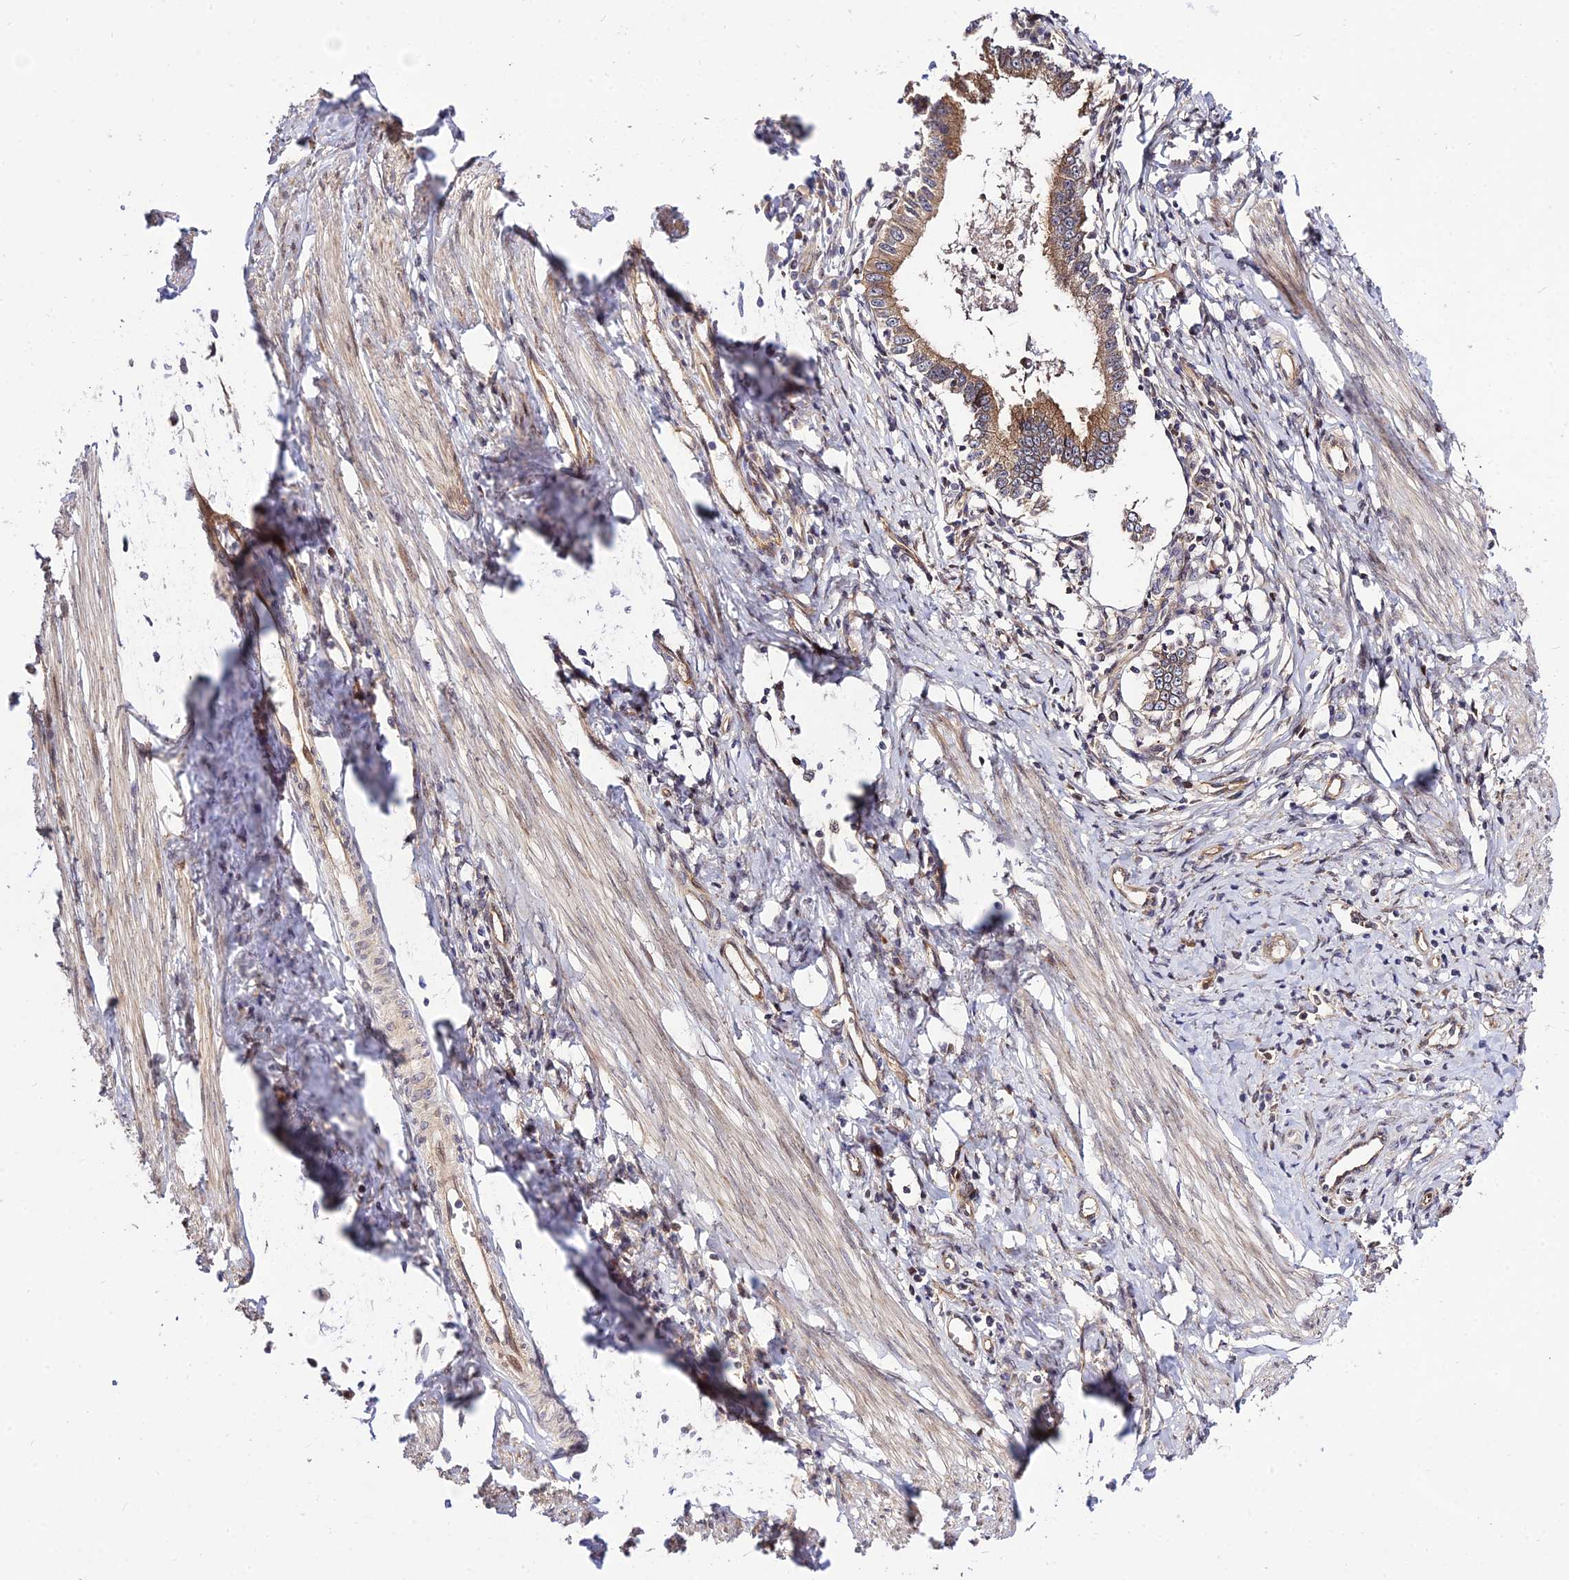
{"staining": {"intensity": "moderate", "quantity": ">75%", "location": "cytoplasmic/membranous"}, "tissue": "cervical cancer", "cell_type": "Tumor cells", "image_type": "cancer", "snomed": [{"axis": "morphology", "description": "Adenocarcinoma, NOS"}, {"axis": "topography", "description": "Cervix"}], "caption": "The photomicrograph displays staining of cervical cancer (adenocarcinoma), revealing moderate cytoplasmic/membranous protein staining (brown color) within tumor cells.", "gene": "SMG6", "patient": {"sex": "female", "age": 36}}